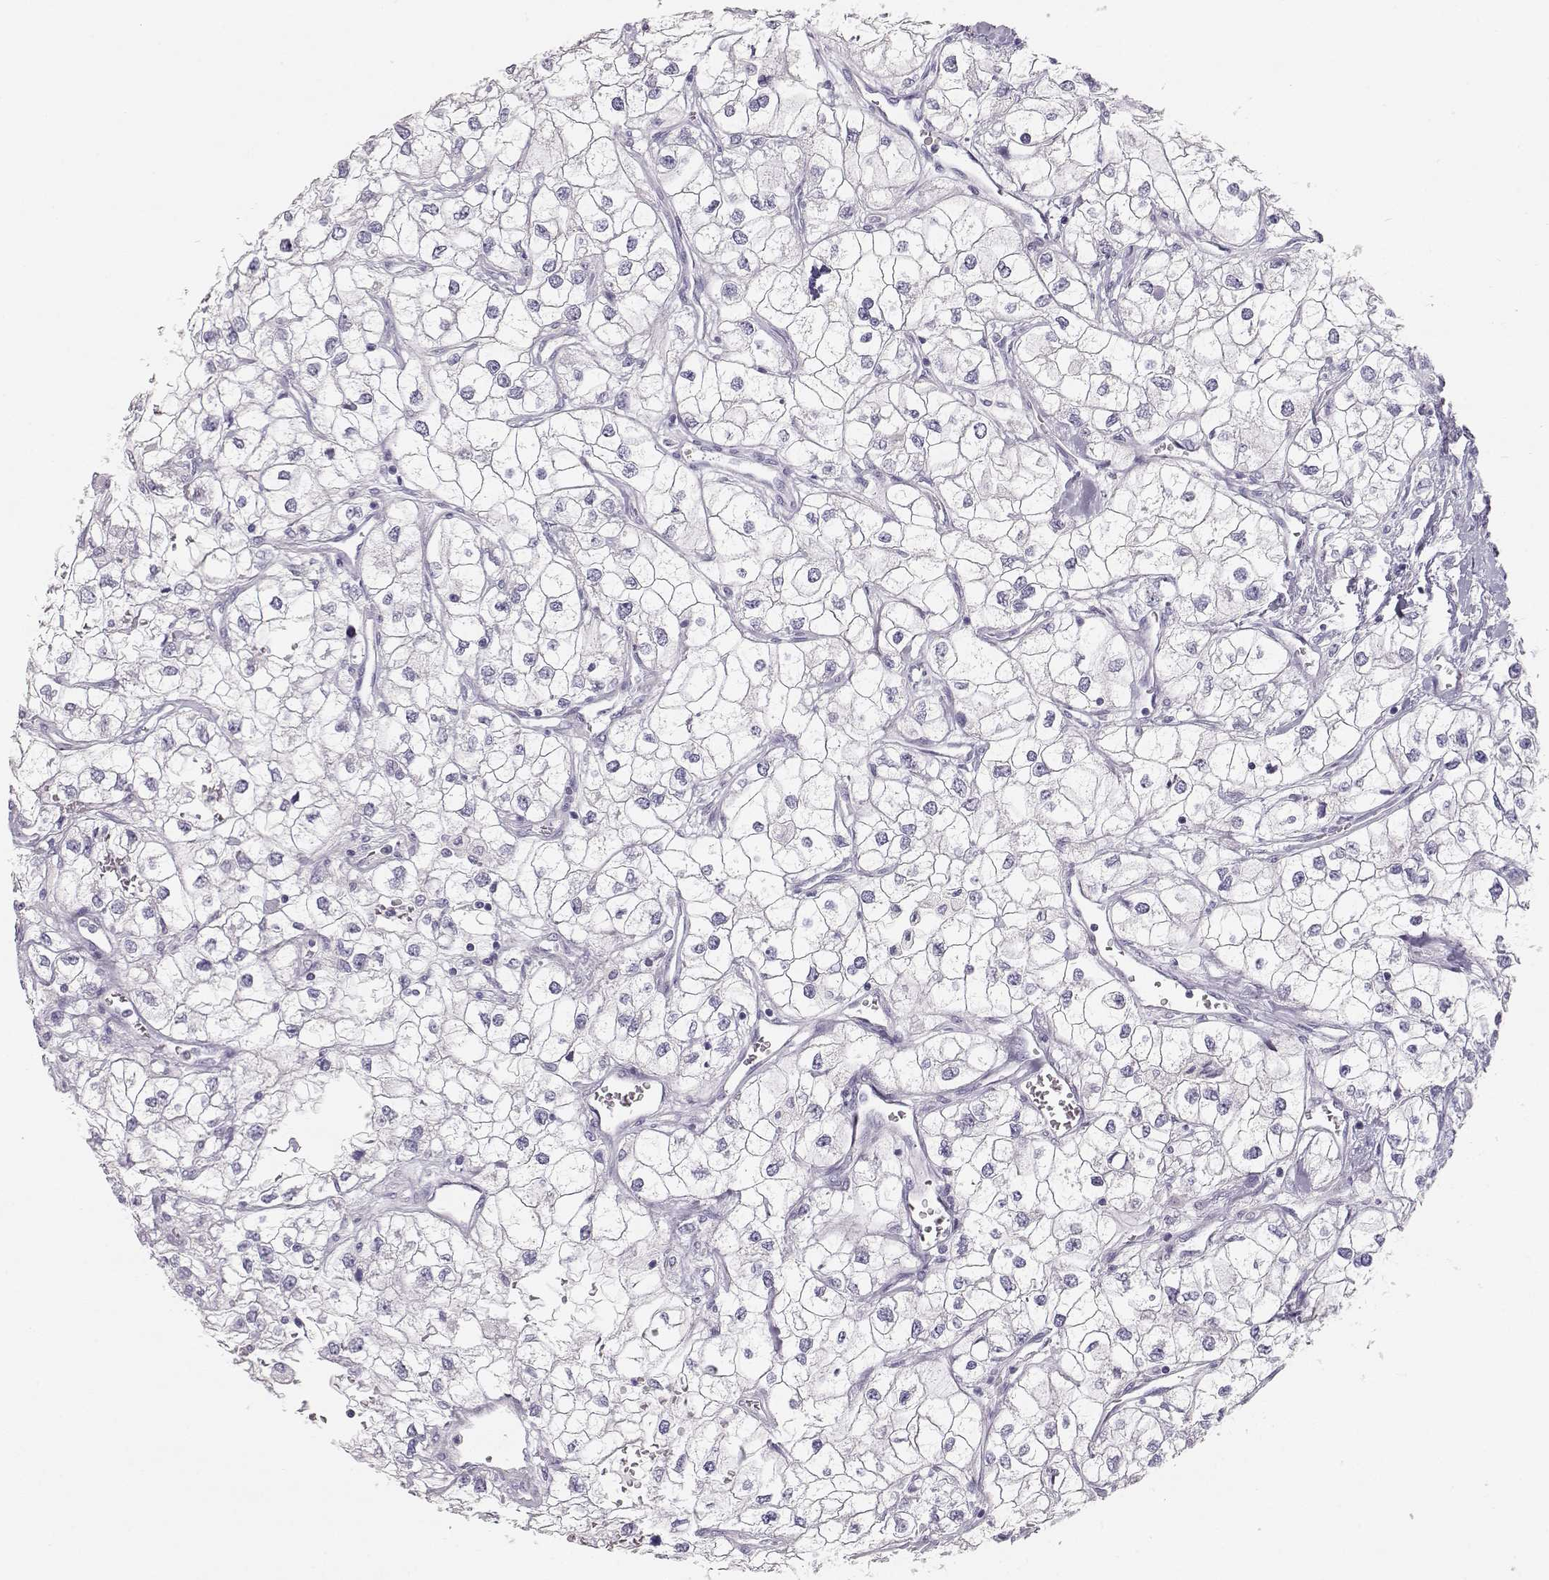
{"staining": {"intensity": "negative", "quantity": "none", "location": "none"}, "tissue": "renal cancer", "cell_type": "Tumor cells", "image_type": "cancer", "snomed": [{"axis": "morphology", "description": "Adenocarcinoma, NOS"}, {"axis": "topography", "description": "Kidney"}], "caption": "A high-resolution photomicrograph shows immunohistochemistry staining of renal cancer (adenocarcinoma), which shows no significant expression in tumor cells.", "gene": "LEPR", "patient": {"sex": "male", "age": 59}}